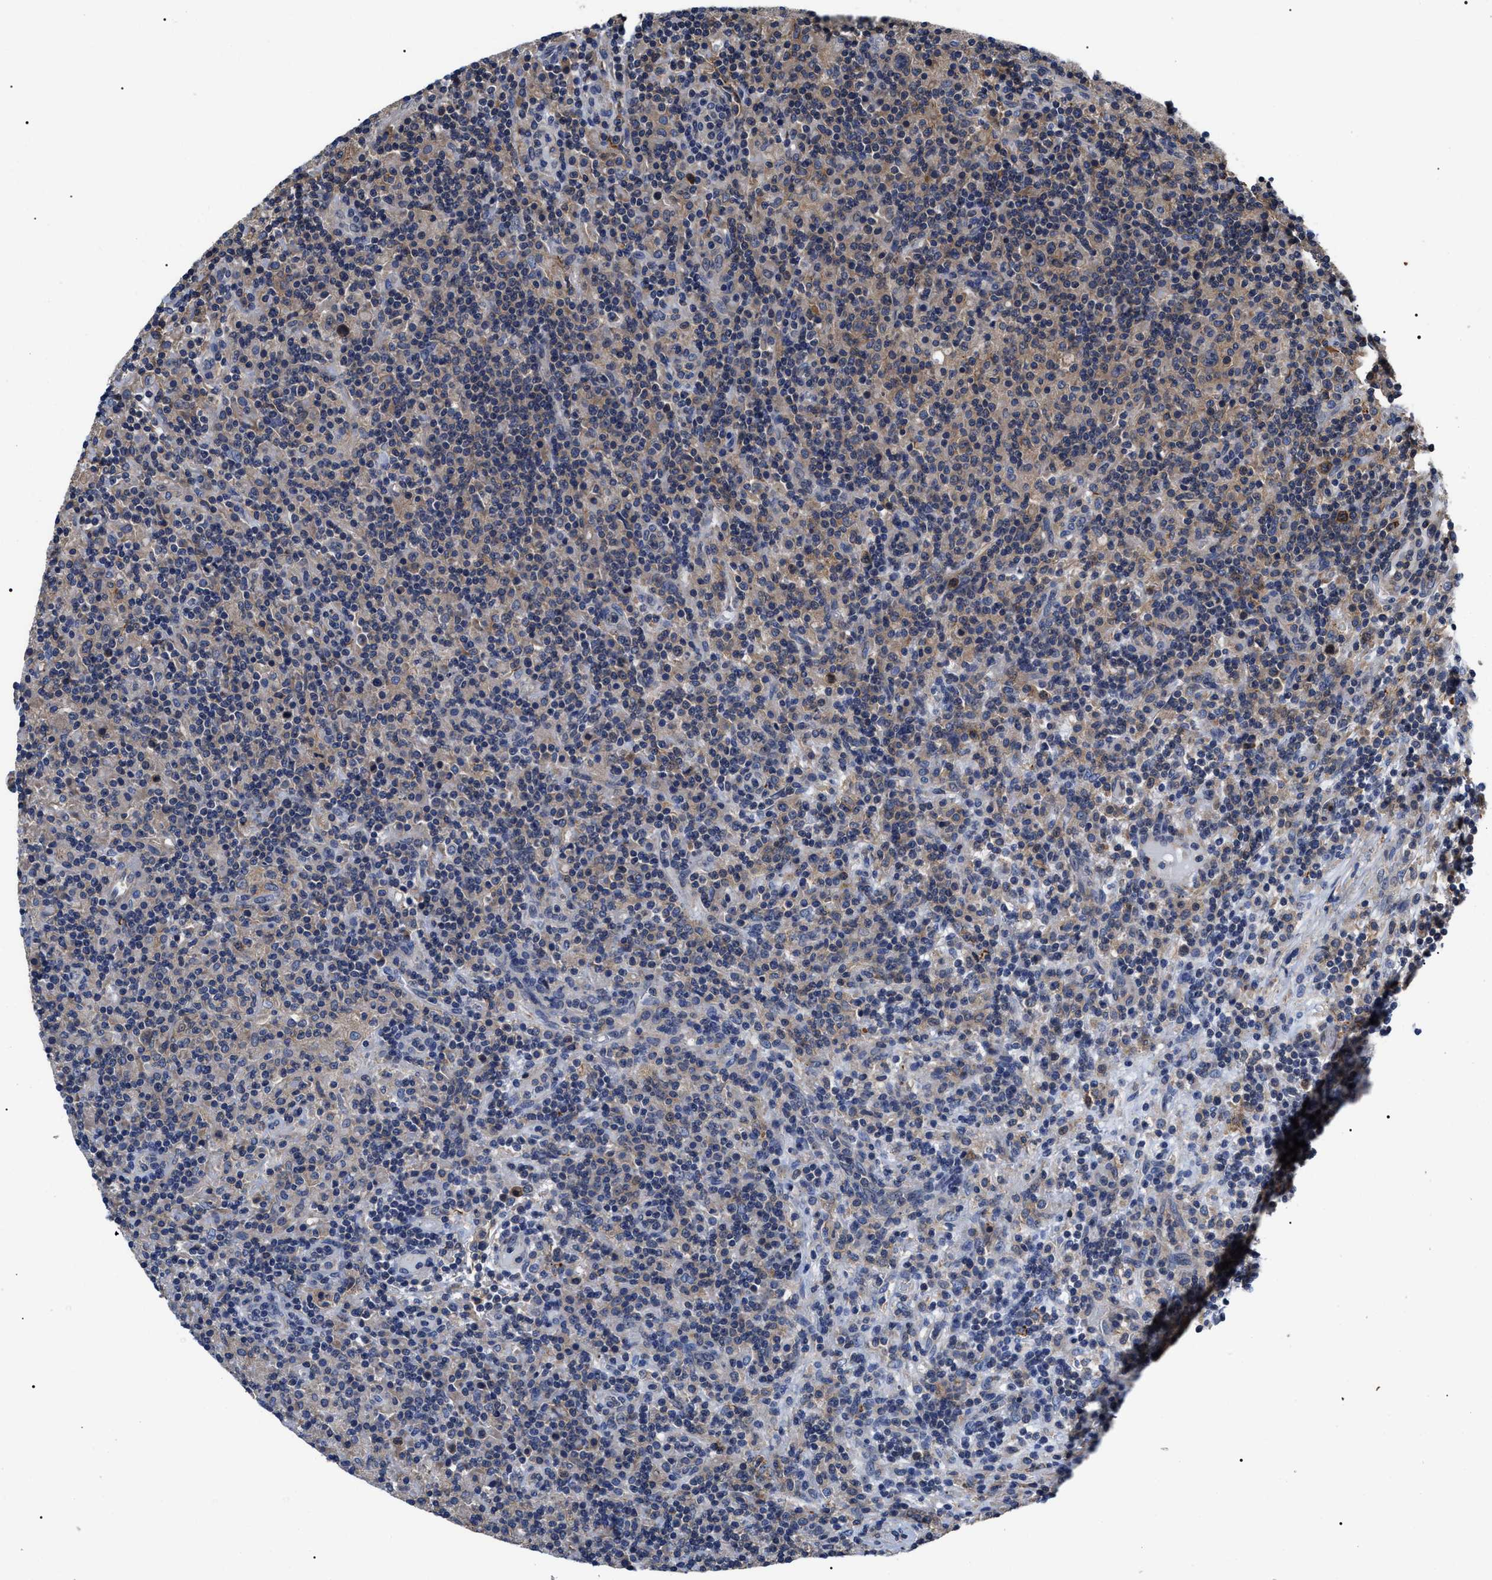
{"staining": {"intensity": "negative", "quantity": "none", "location": "none"}, "tissue": "lymphoma", "cell_type": "Tumor cells", "image_type": "cancer", "snomed": [{"axis": "morphology", "description": "Hodgkin's disease, NOS"}, {"axis": "topography", "description": "Lymph node"}], "caption": "Tumor cells are negative for brown protein staining in lymphoma.", "gene": "MIS18A", "patient": {"sex": "male", "age": 70}}